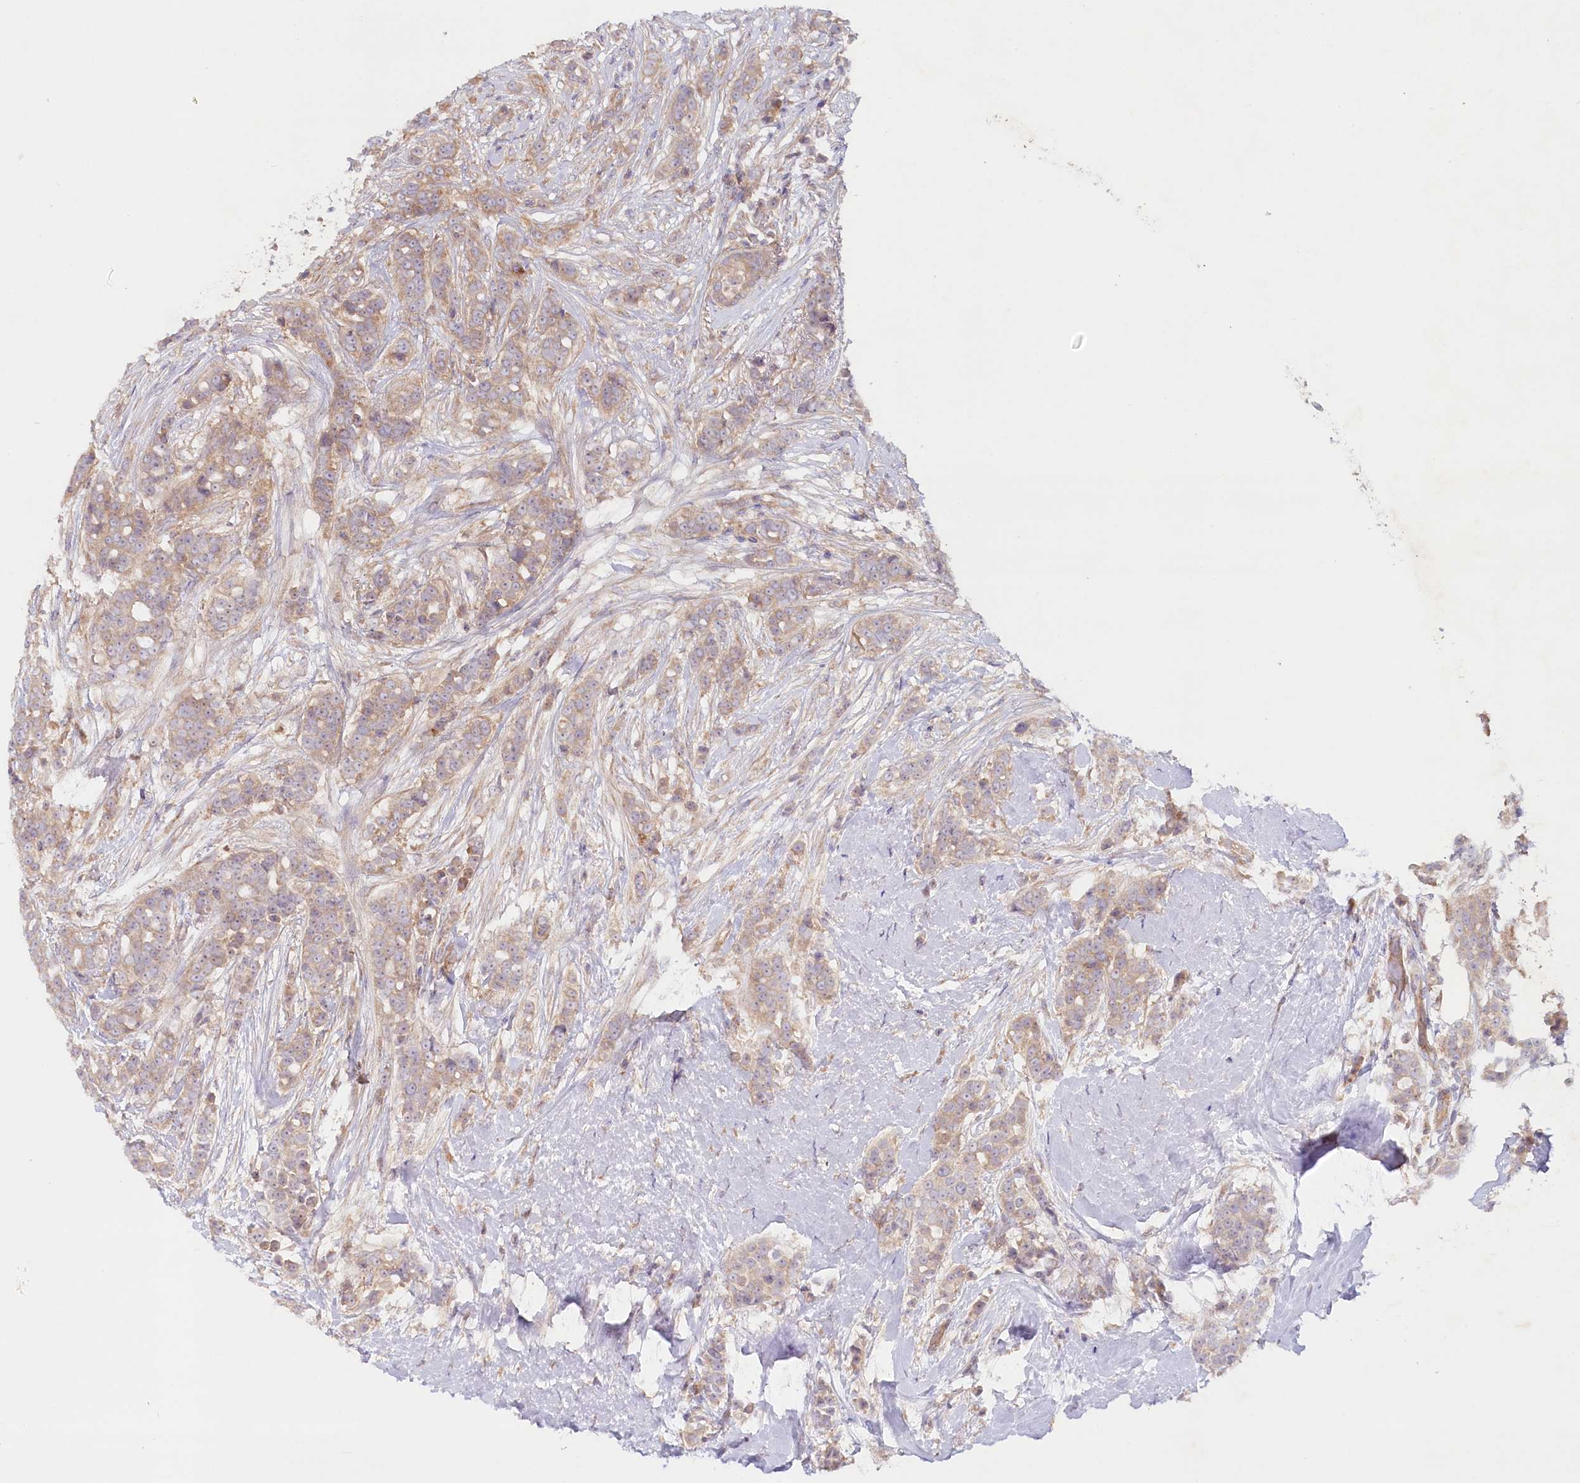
{"staining": {"intensity": "moderate", "quantity": ">75%", "location": "cytoplasmic/membranous"}, "tissue": "breast cancer", "cell_type": "Tumor cells", "image_type": "cancer", "snomed": [{"axis": "morphology", "description": "Lobular carcinoma"}, {"axis": "topography", "description": "Breast"}], "caption": "Human breast cancer (lobular carcinoma) stained for a protein (brown) displays moderate cytoplasmic/membranous positive positivity in about >75% of tumor cells.", "gene": "TNIP1", "patient": {"sex": "female", "age": 51}}